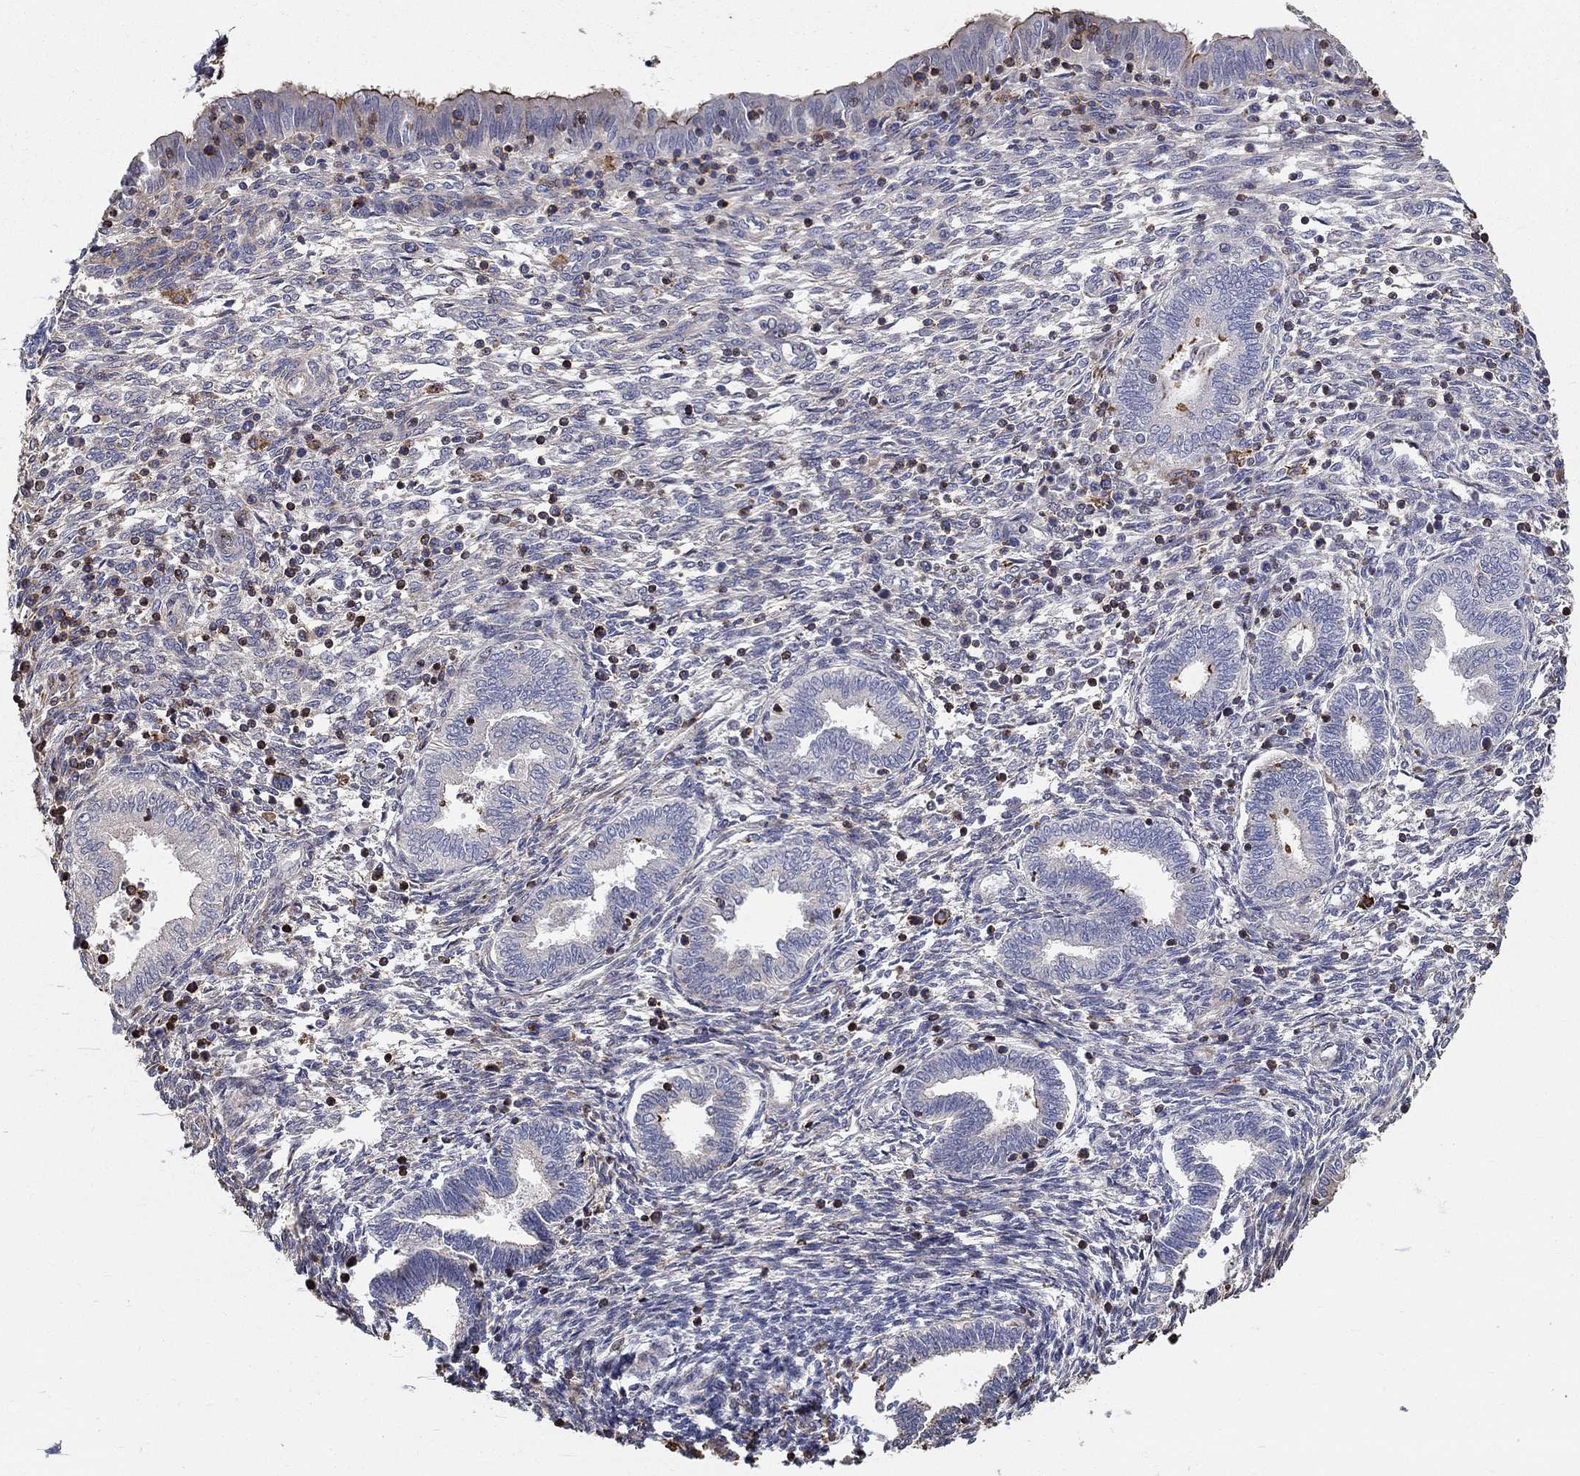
{"staining": {"intensity": "negative", "quantity": "none", "location": "none"}, "tissue": "endometrium", "cell_type": "Cells in endometrial stroma", "image_type": "normal", "snomed": [{"axis": "morphology", "description": "Normal tissue, NOS"}, {"axis": "topography", "description": "Endometrium"}], "caption": "Cells in endometrial stroma are negative for brown protein staining in benign endometrium. (Brightfield microscopy of DAB (3,3'-diaminobenzidine) IHC at high magnification).", "gene": "NPHP1", "patient": {"sex": "female", "age": 42}}